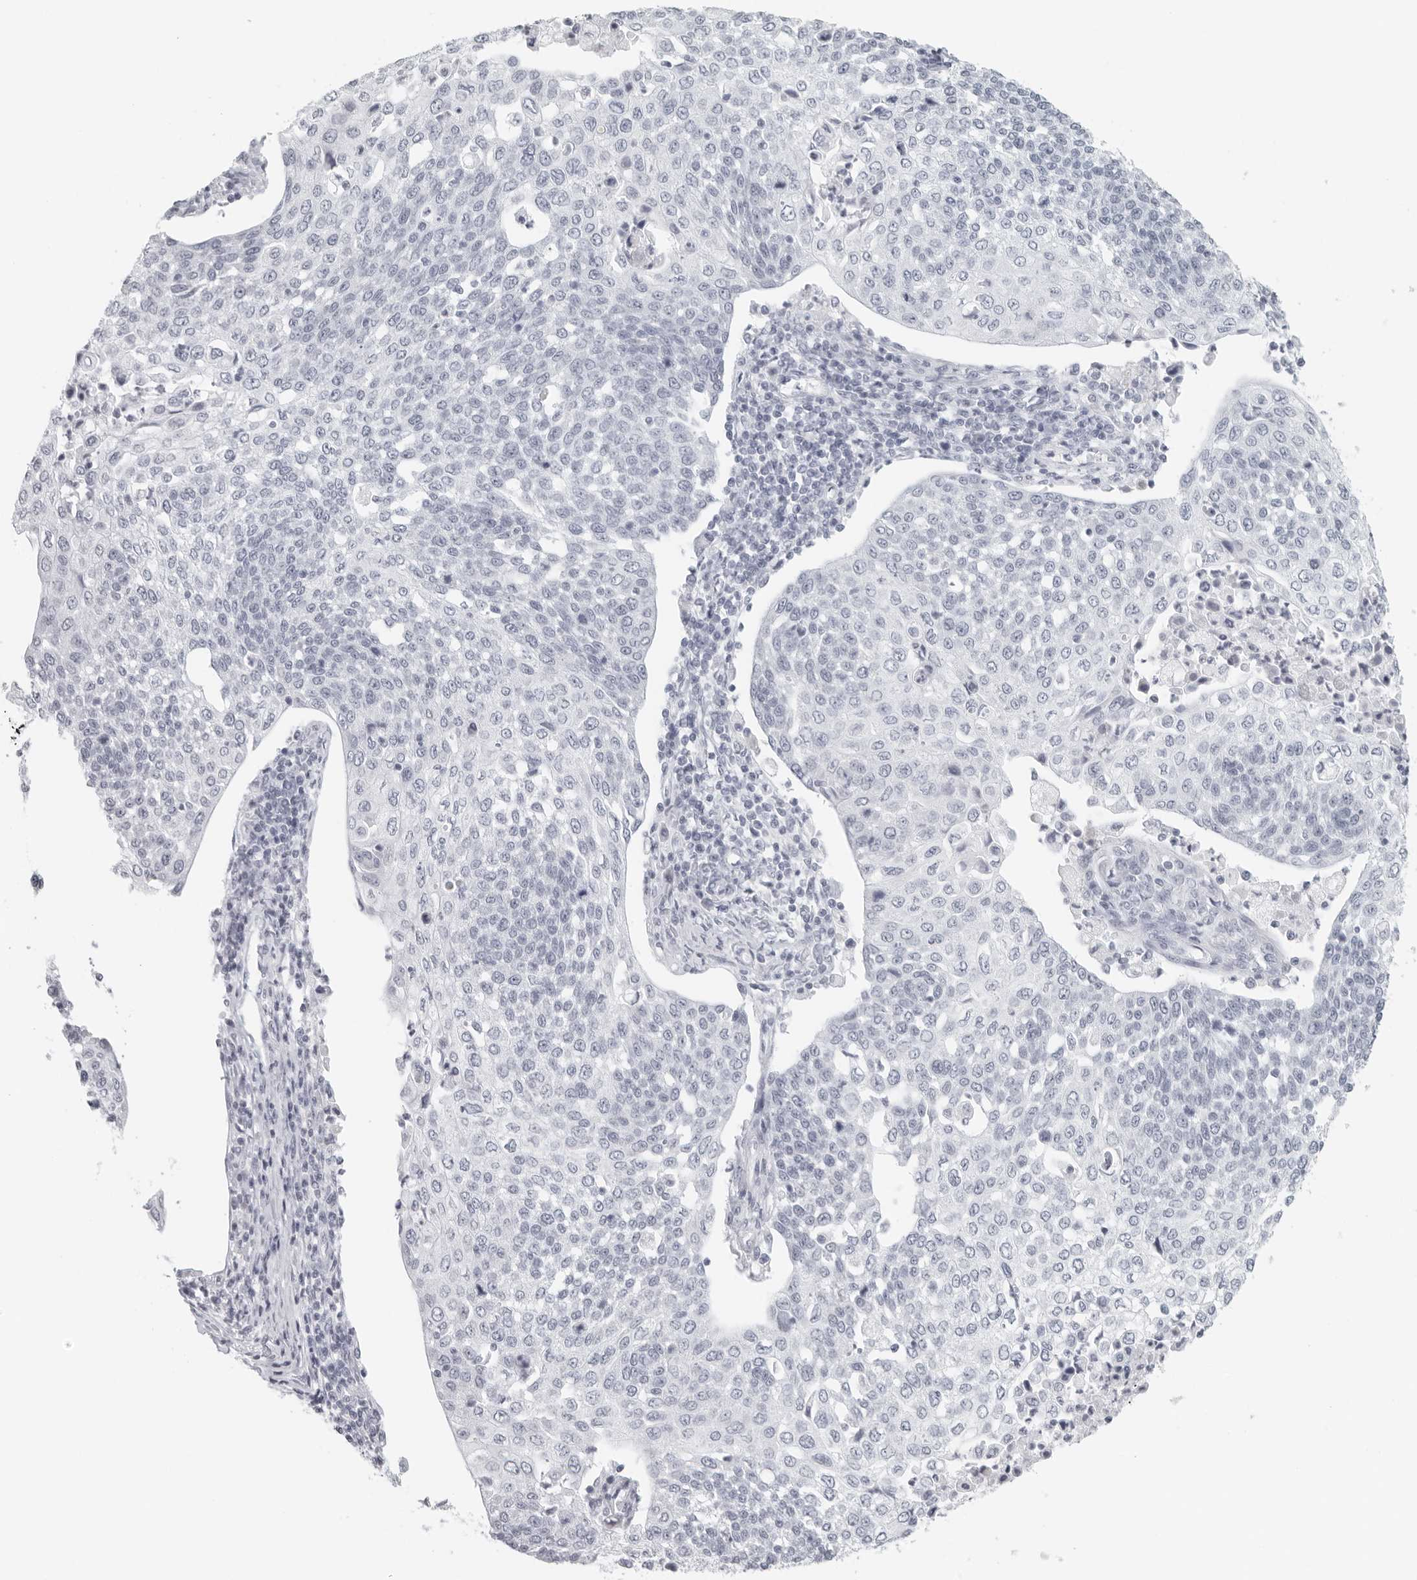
{"staining": {"intensity": "negative", "quantity": "none", "location": "none"}, "tissue": "cervical cancer", "cell_type": "Tumor cells", "image_type": "cancer", "snomed": [{"axis": "morphology", "description": "Squamous cell carcinoma, NOS"}, {"axis": "topography", "description": "Cervix"}], "caption": "Immunohistochemical staining of cervical cancer shows no significant staining in tumor cells.", "gene": "RPS6KC1", "patient": {"sex": "female", "age": 34}}